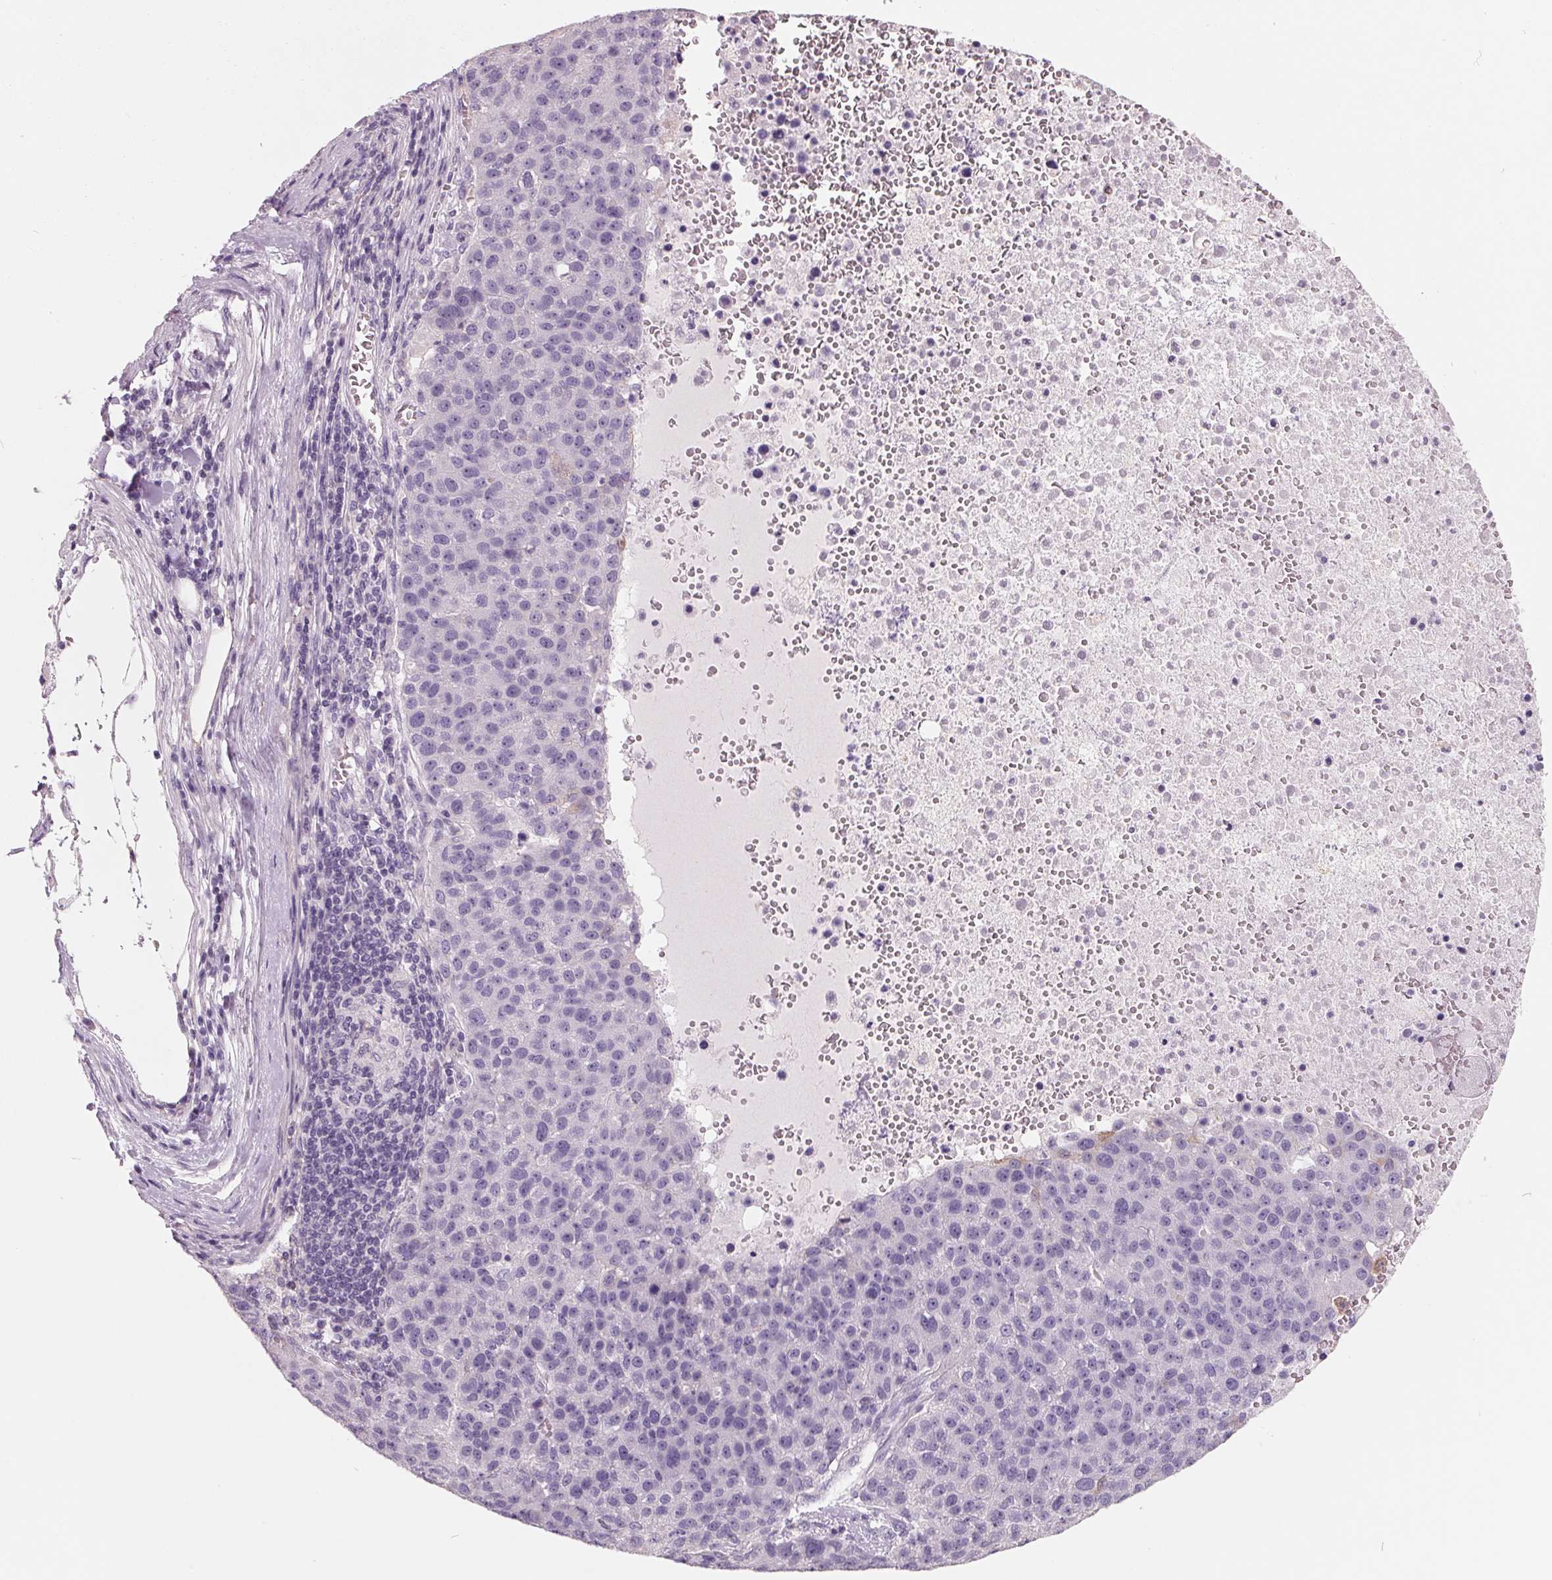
{"staining": {"intensity": "negative", "quantity": "none", "location": "none"}, "tissue": "pancreatic cancer", "cell_type": "Tumor cells", "image_type": "cancer", "snomed": [{"axis": "morphology", "description": "Adenocarcinoma, NOS"}, {"axis": "topography", "description": "Pancreas"}], "caption": "Immunohistochemical staining of adenocarcinoma (pancreatic) shows no significant expression in tumor cells. Nuclei are stained in blue.", "gene": "FTCD", "patient": {"sex": "female", "age": 61}}